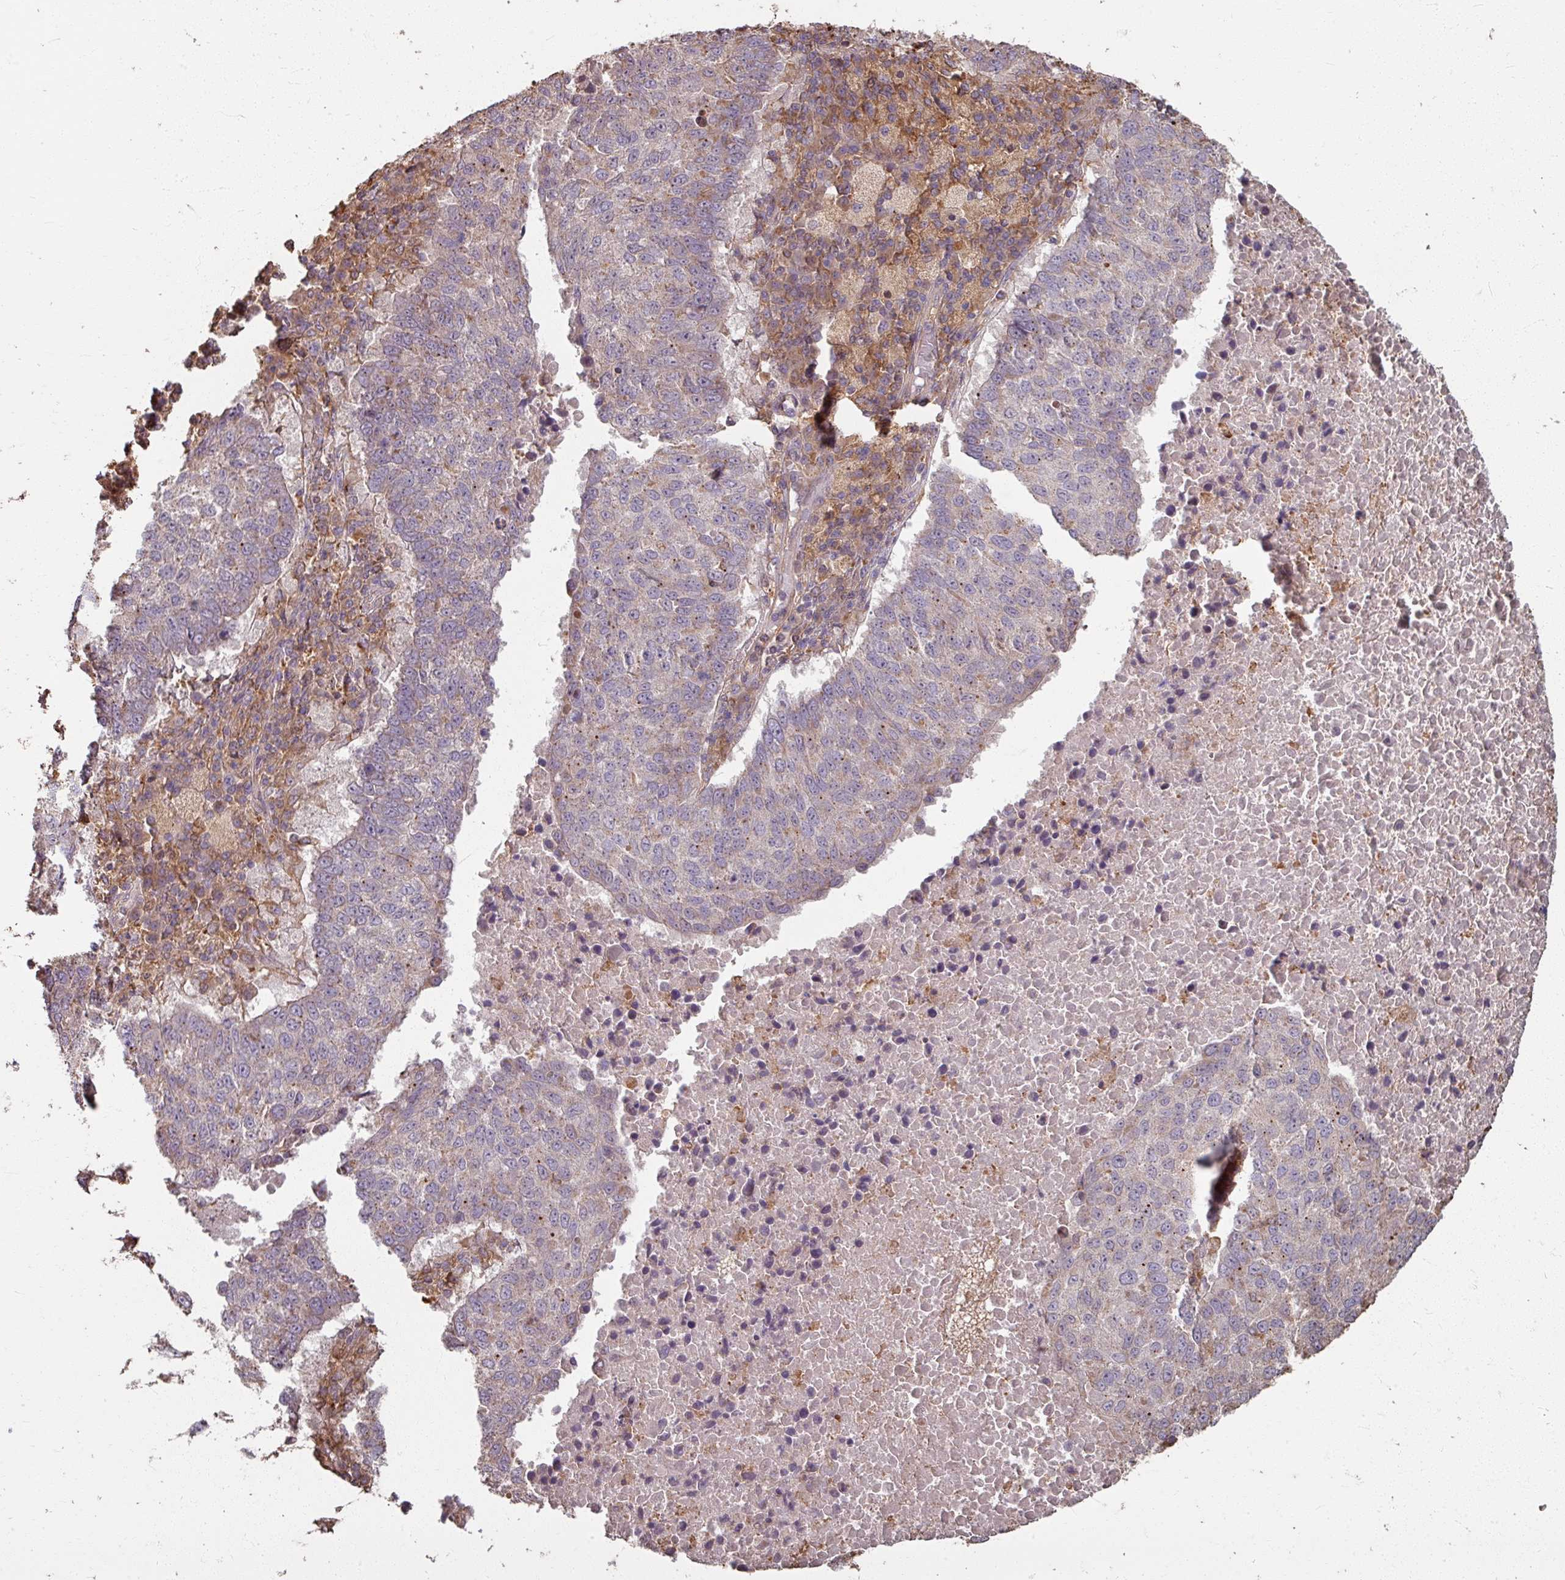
{"staining": {"intensity": "weak", "quantity": "<25%", "location": "cytoplasmic/membranous"}, "tissue": "lung cancer", "cell_type": "Tumor cells", "image_type": "cancer", "snomed": [{"axis": "morphology", "description": "Squamous cell carcinoma, NOS"}, {"axis": "topography", "description": "Lung"}], "caption": "Tumor cells are negative for brown protein staining in lung squamous cell carcinoma.", "gene": "CCDC68", "patient": {"sex": "male", "age": 73}}